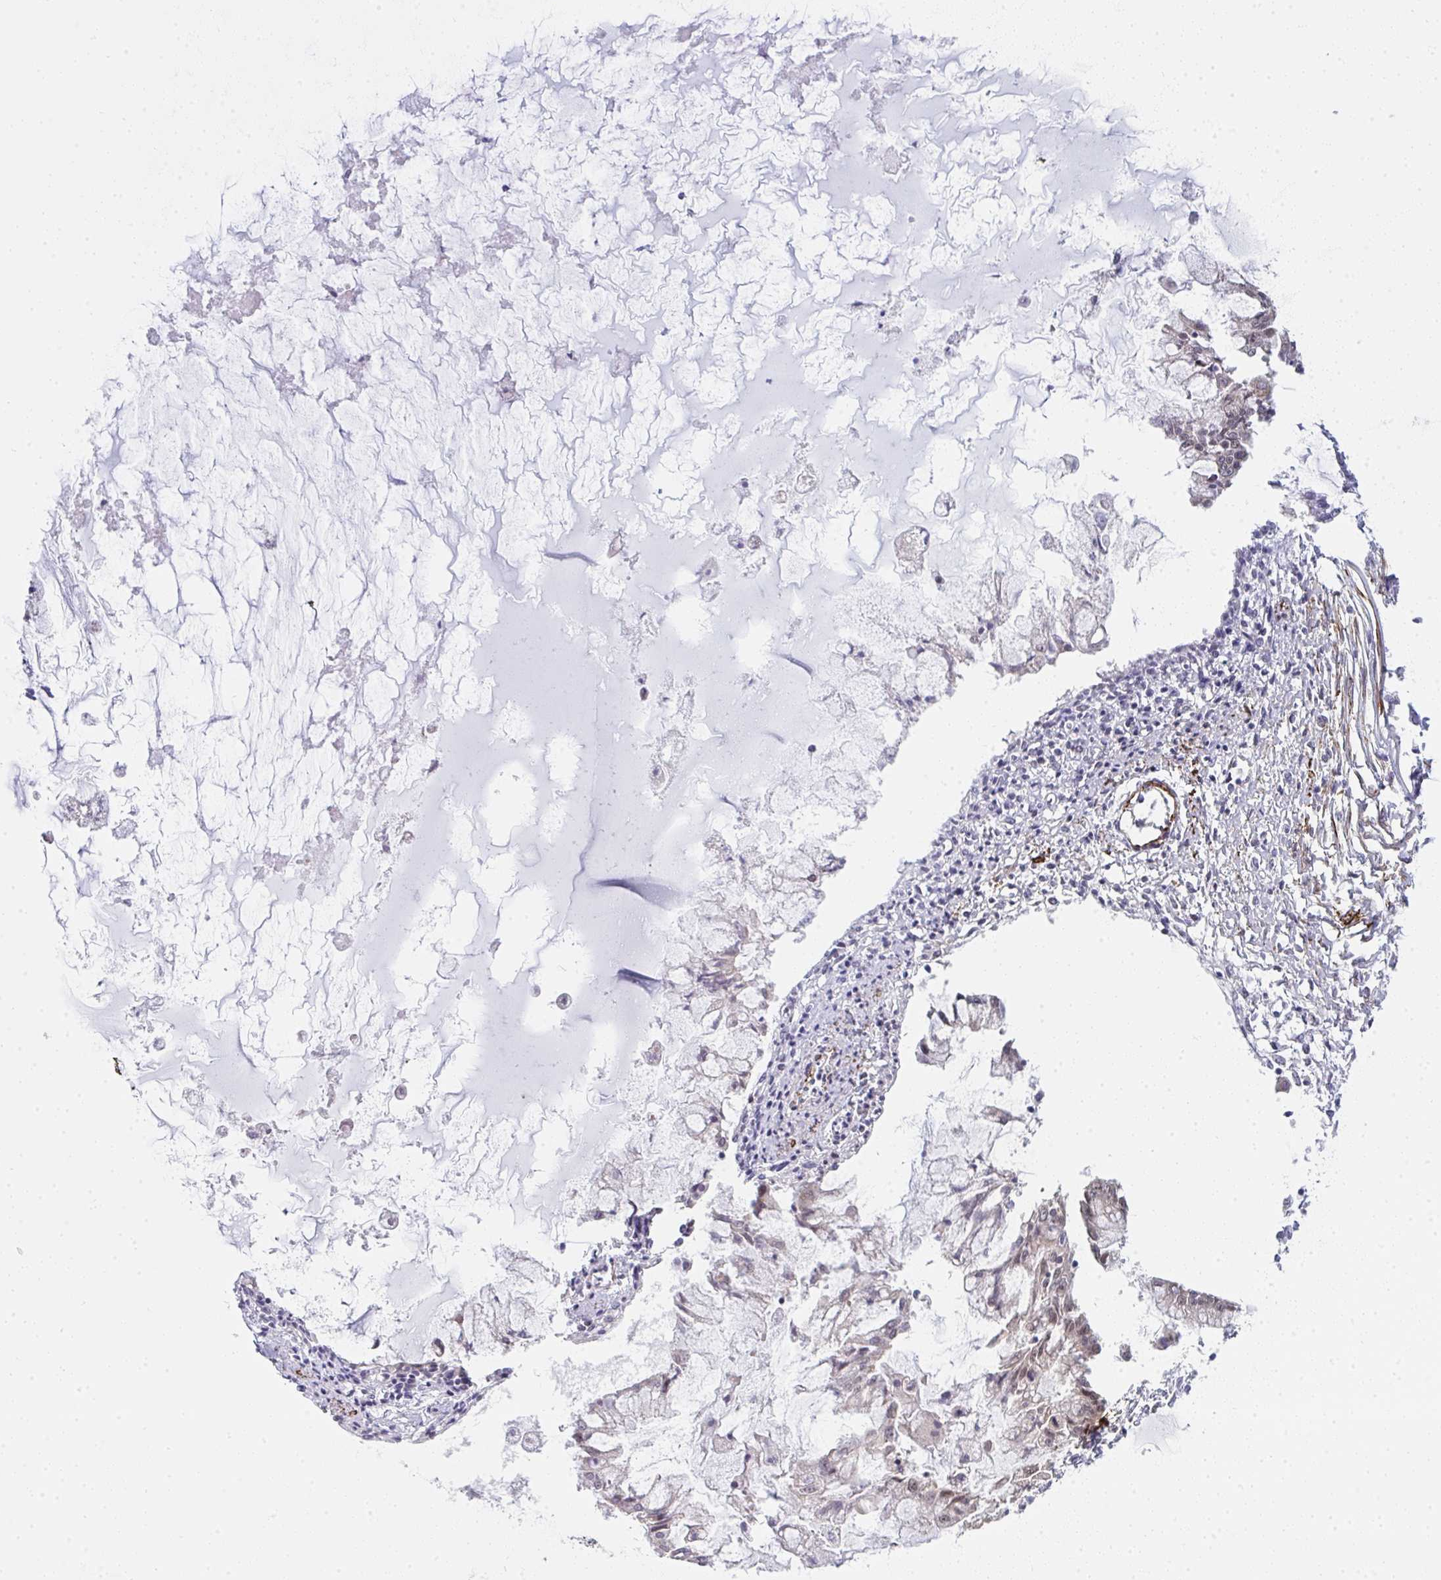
{"staining": {"intensity": "weak", "quantity": "<25%", "location": "nuclear"}, "tissue": "ovarian cancer", "cell_type": "Tumor cells", "image_type": "cancer", "snomed": [{"axis": "morphology", "description": "Cystadenocarcinoma, mucinous, NOS"}, {"axis": "topography", "description": "Ovary"}], "caption": "Immunohistochemistry (IHC) image of ovarian cancer (mucinous cystadenocarcinoma) stained for a protein (brown), which shows no staining in tumor cells.", "gene": "GINS2", "patient": {"sex": "female", "age": 34}}